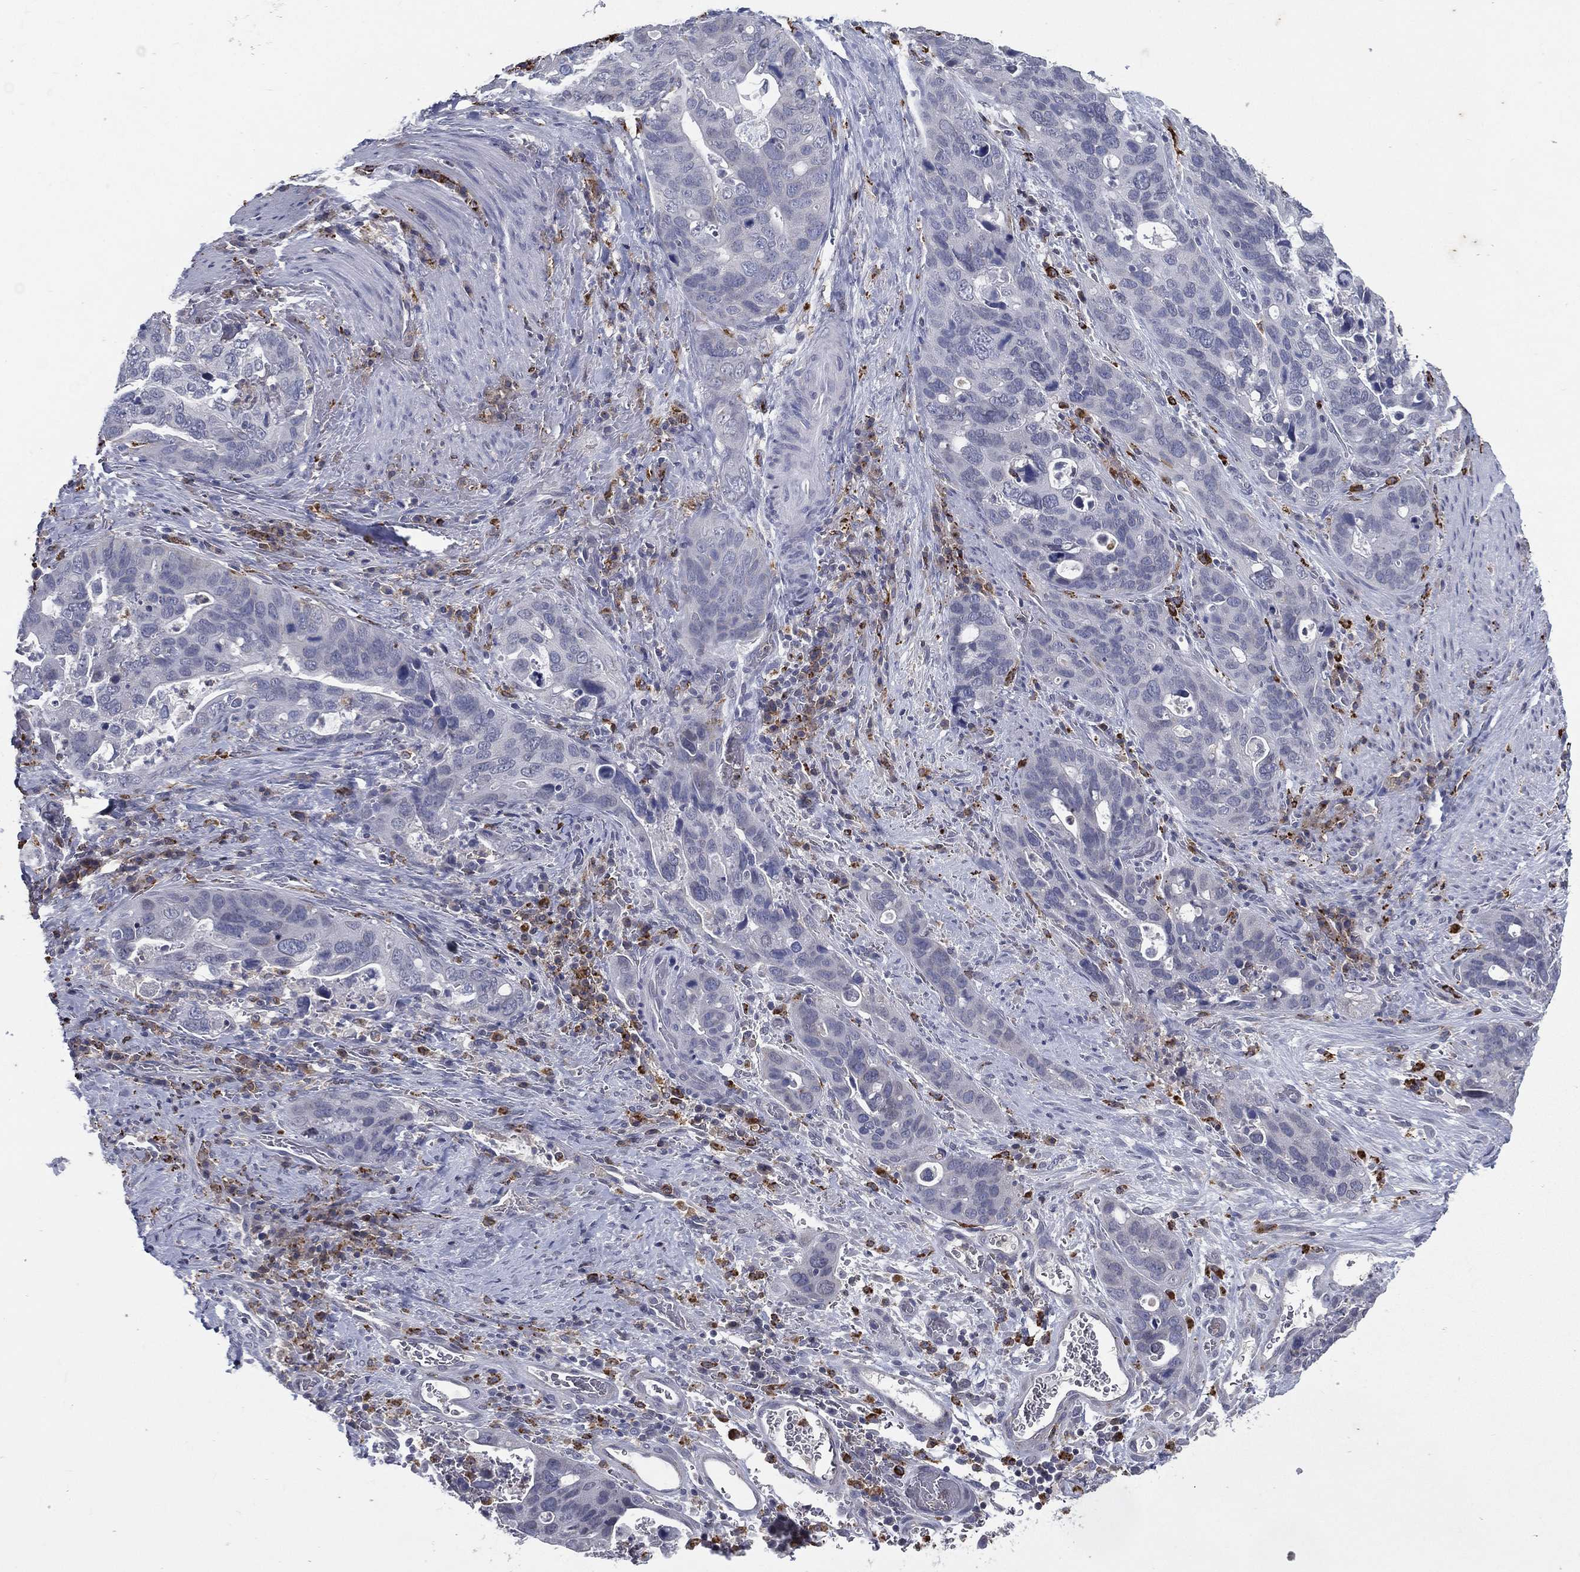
{"staining": {"intensity": "negative", "quantity": "none", "location": "none"}, "tissue": "stomach cancer", "cell_type": "Tumor cells", "image_type": "cancer", "snomed": [{"axis": "morphology", "description": "Adenocarcinoma, NOS"}, {"axis": "topography", "description": "Stomach"}], "caption": "The image reveals no significant positivity in tumor cells of stomach cancer (adenocarcinoma). (Stains: DAB immunohistochemistry (IHC) with hematoxylin counter stain, Microscopy: brightfield microscopy at high magnification).", "gene": "EVI2B", "patient": {"sex": "male", "age": 54}}